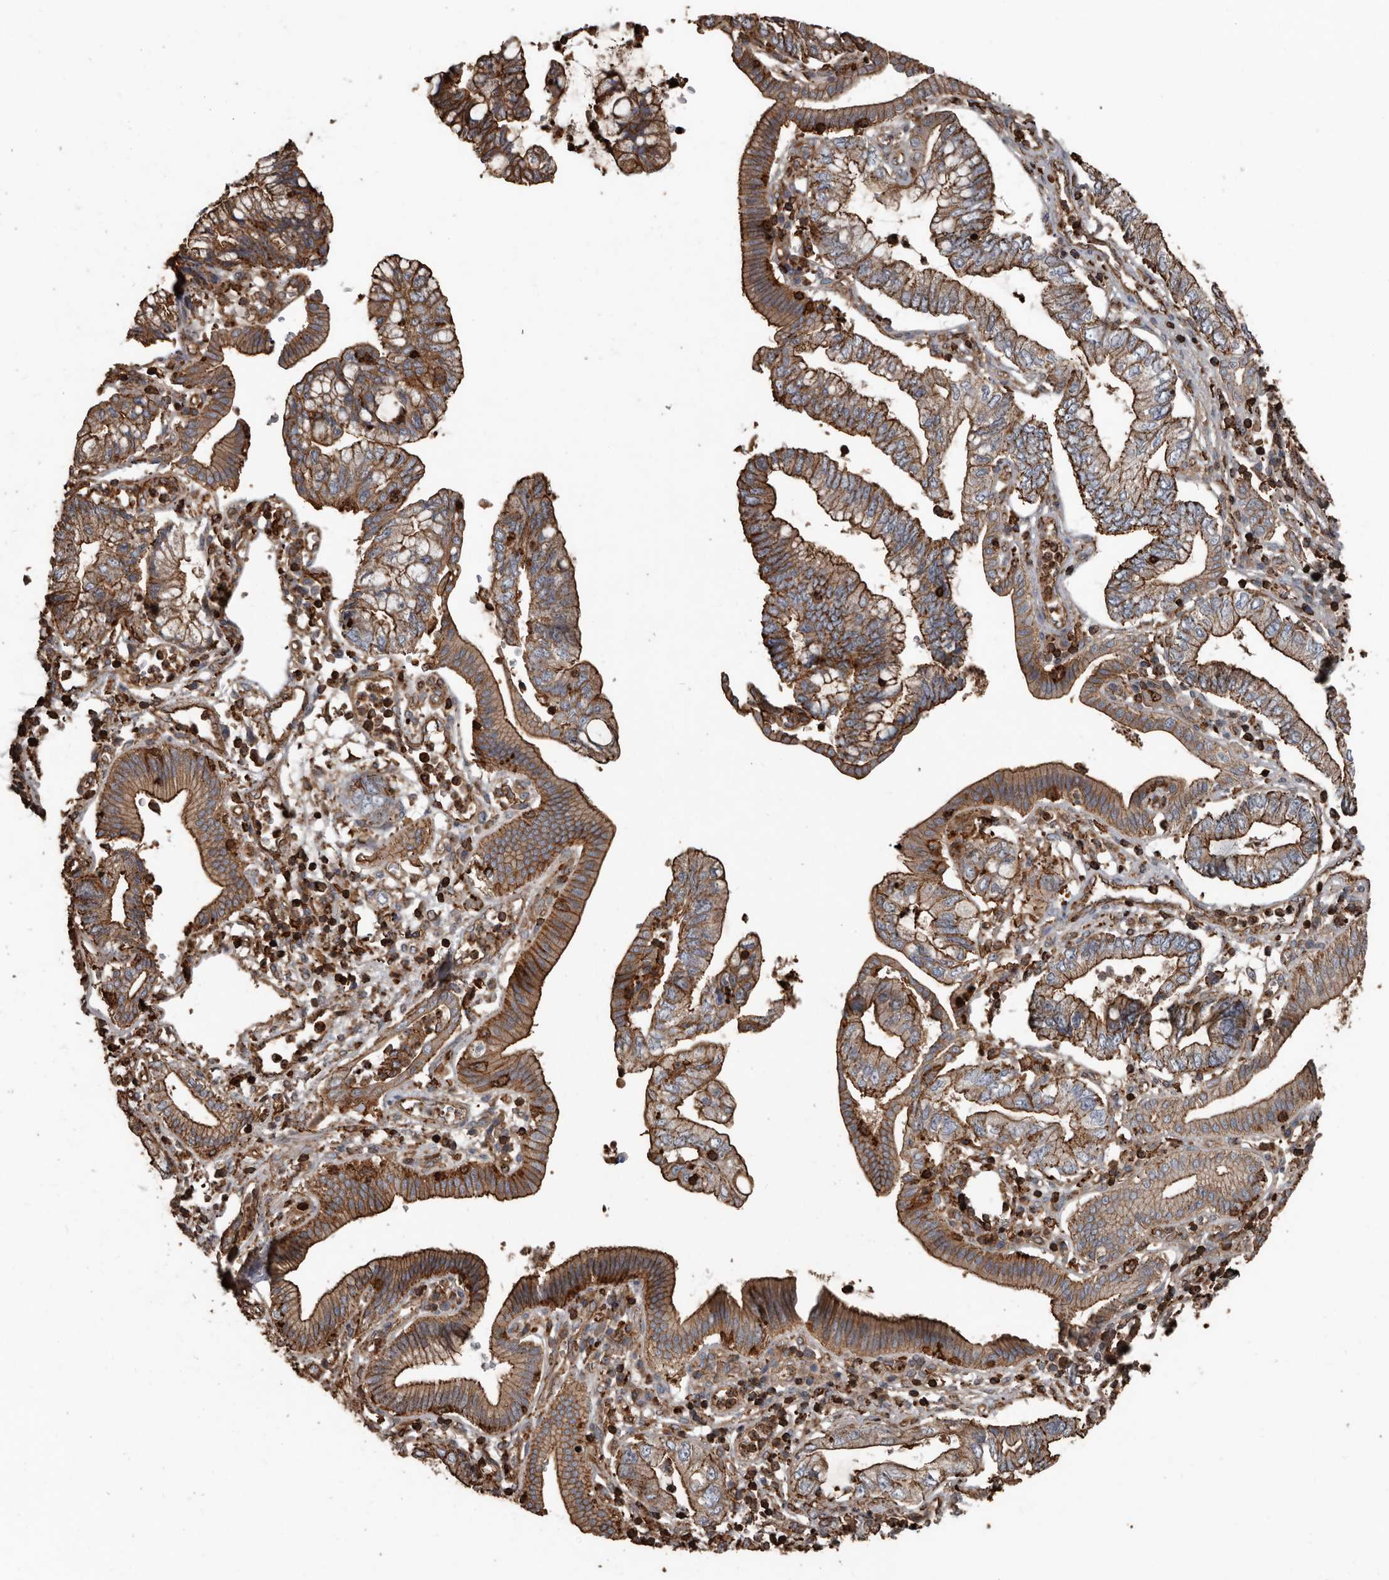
{"staining": {"intensity": "strong", "quantity": "25%-75%", "location": "cytoplasmic/membranous"}, "tissue": "pancreatic cancer", "cell_type": "Tumor cells", "image_type": "cancer", "snomed": [{"axis": "morphology", "description": "Adenocarcinoma, NOS"}, {"axis": "topography", "description": "Pancreas"}], "caption": "Immunohistochemistry of human pancreatic adenocarcinoma demonstrates high levels of strong cytoplasmic/membranous staining in approximately 25%-75% of tumor cells.", "gene": "DENND6B", "patient": {"sex": "female", "age": 73}}